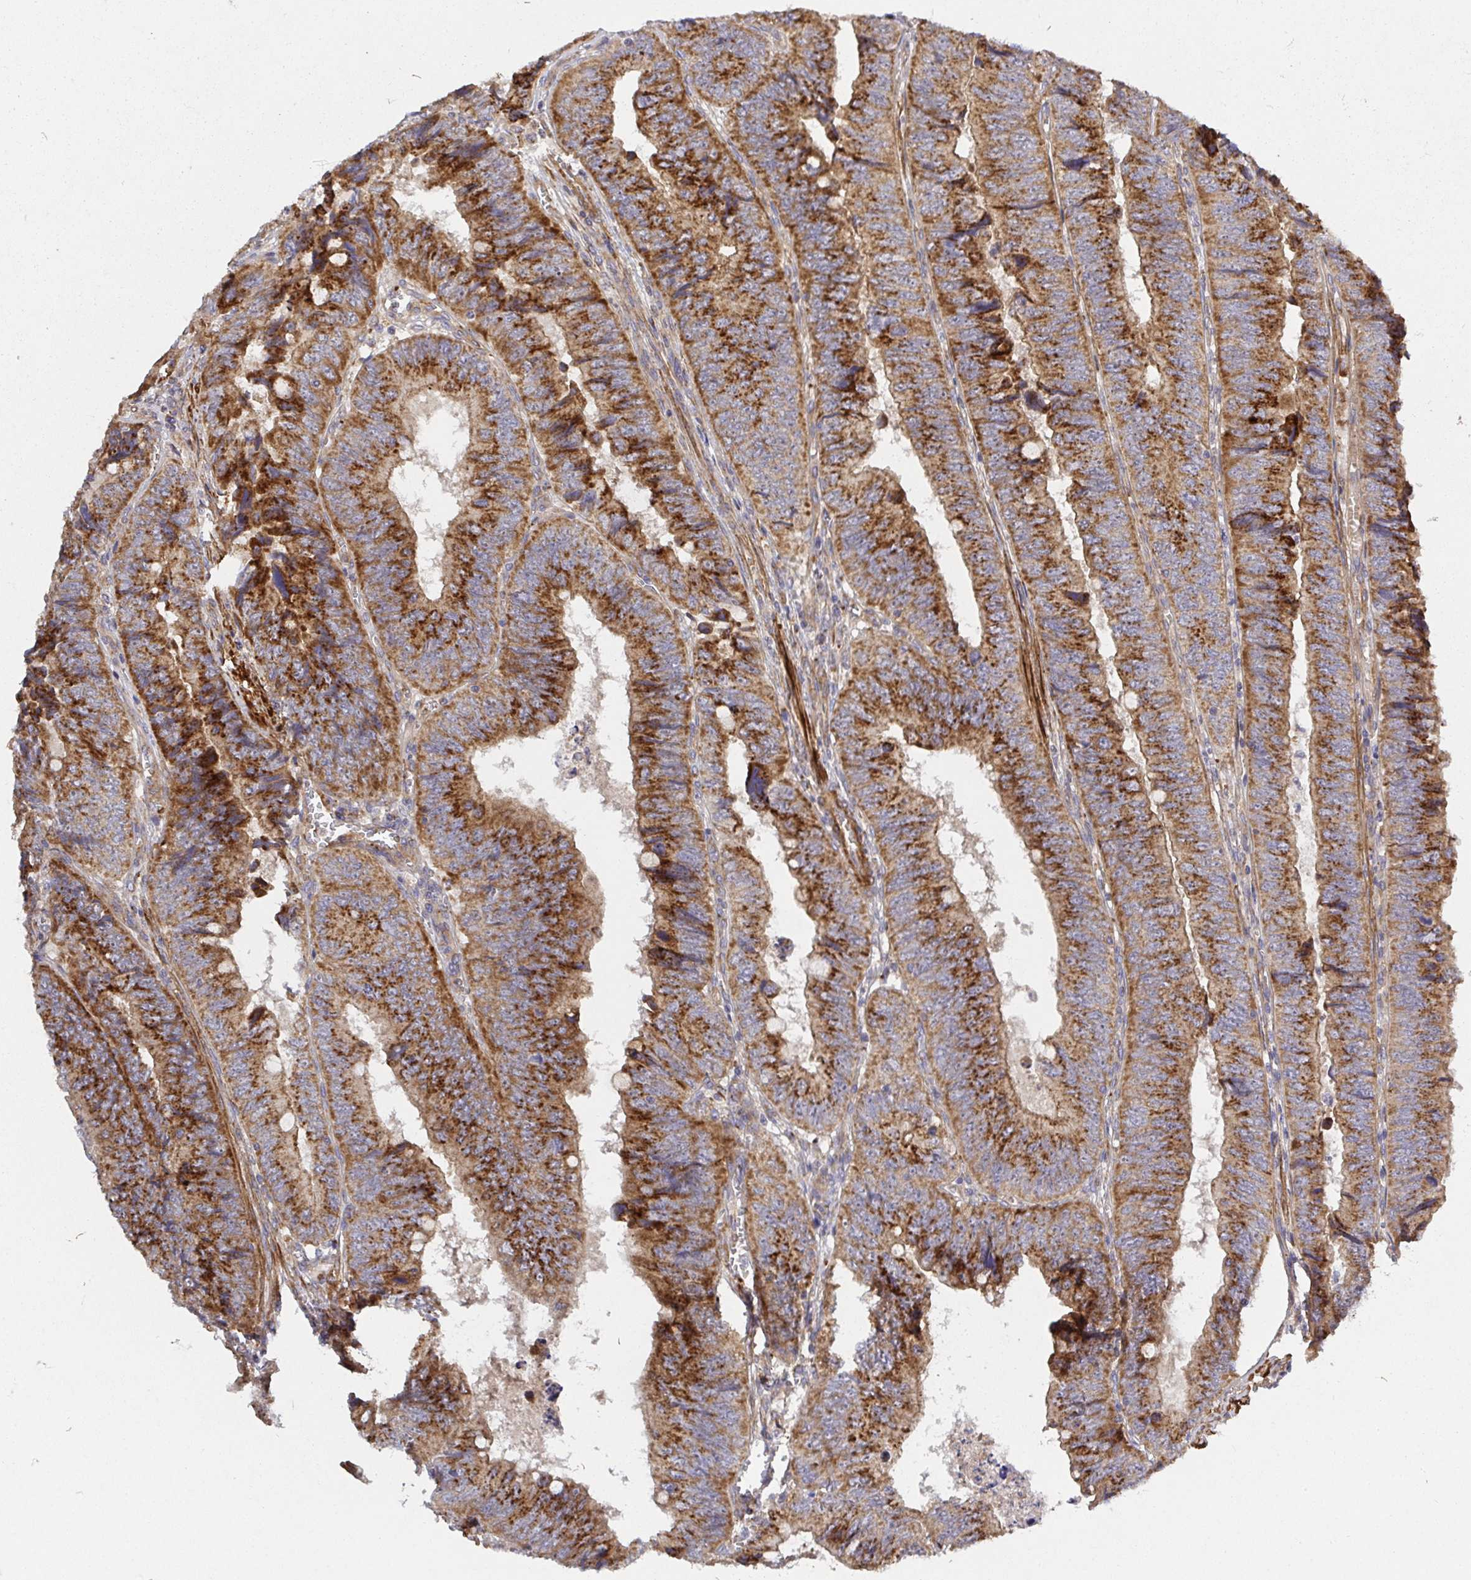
{"staining": {"intensity": "strong", "quantity": ">75%", "location": "cytoplasmic/membranous"}, "tissue": "colorectal cancer", "cell_type": "Tumor cells", "image_type": "cancer", "snomed": [{"axis": "morphology", "description": "Adenocarcinoma, NOS"}, {"axis": "topography", "description": "Colon"}], "caption": "A high-resolution image shows IHC staining of colorectal adenocarcinoma, which demonstrates strong cytoplasmic/membranous positivity in approximately >75% of tumor cells.", "gene": "TM9SF4", "patient": {"sex": "female", "age": 84}}